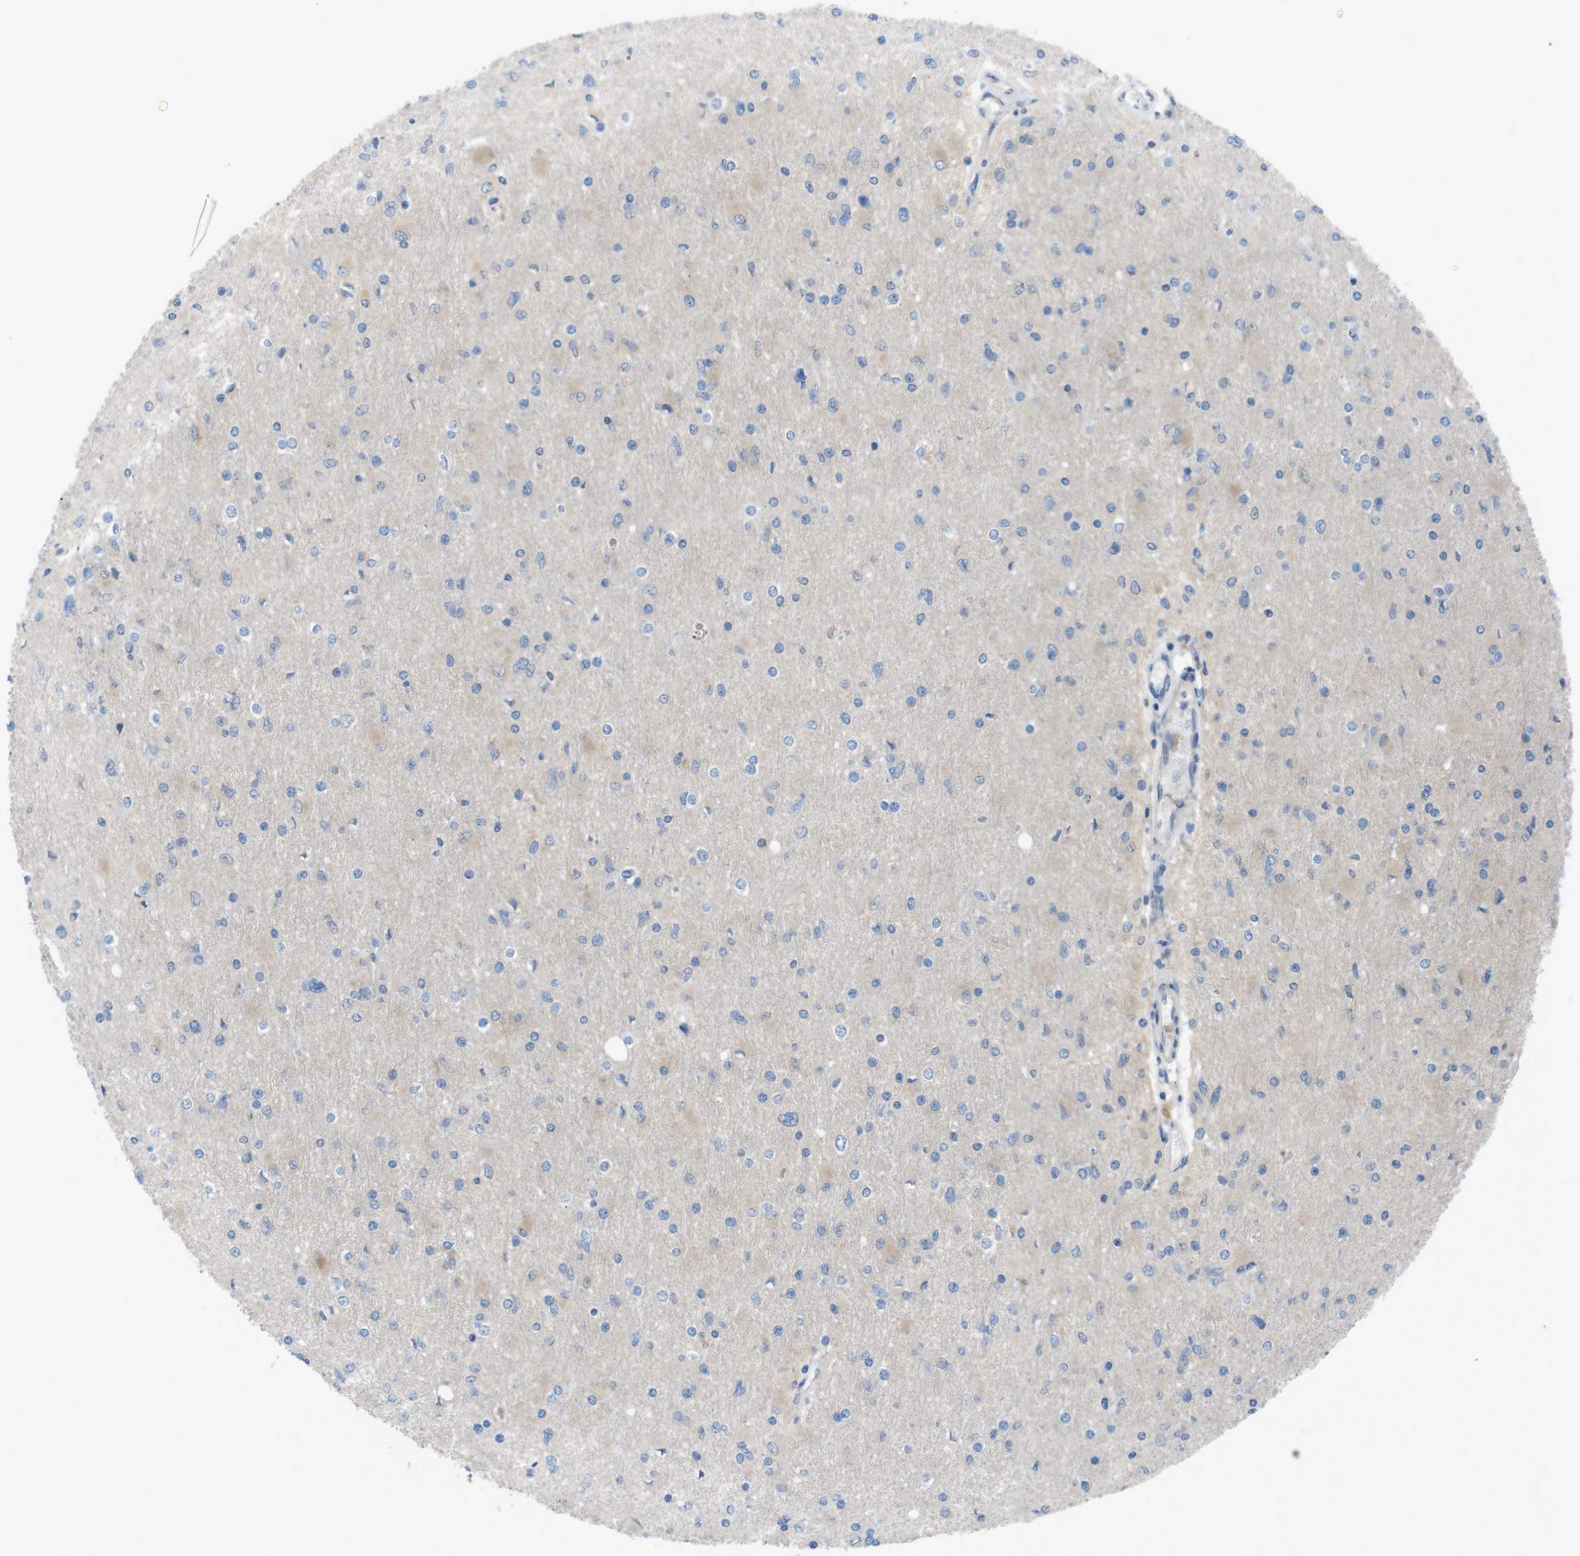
{"staining": {"intensity": "weak", "quantity": "<25%", "location": "cytoplasmic/membranous"}, "tissue": "glioma", "cell_type": "Tumor cells", "image_type": "cancer", "snomed": [{"axis": "morphology", "description": "Glioma, malignant, High grade"}, {"axis": "topography", "description": "Cerebral cortex"}], "caption": "Tumor cells show no significant protein staining in glioma.", "gene": "MTHFD1", "patient": {"sex": "female", "age": 36}}